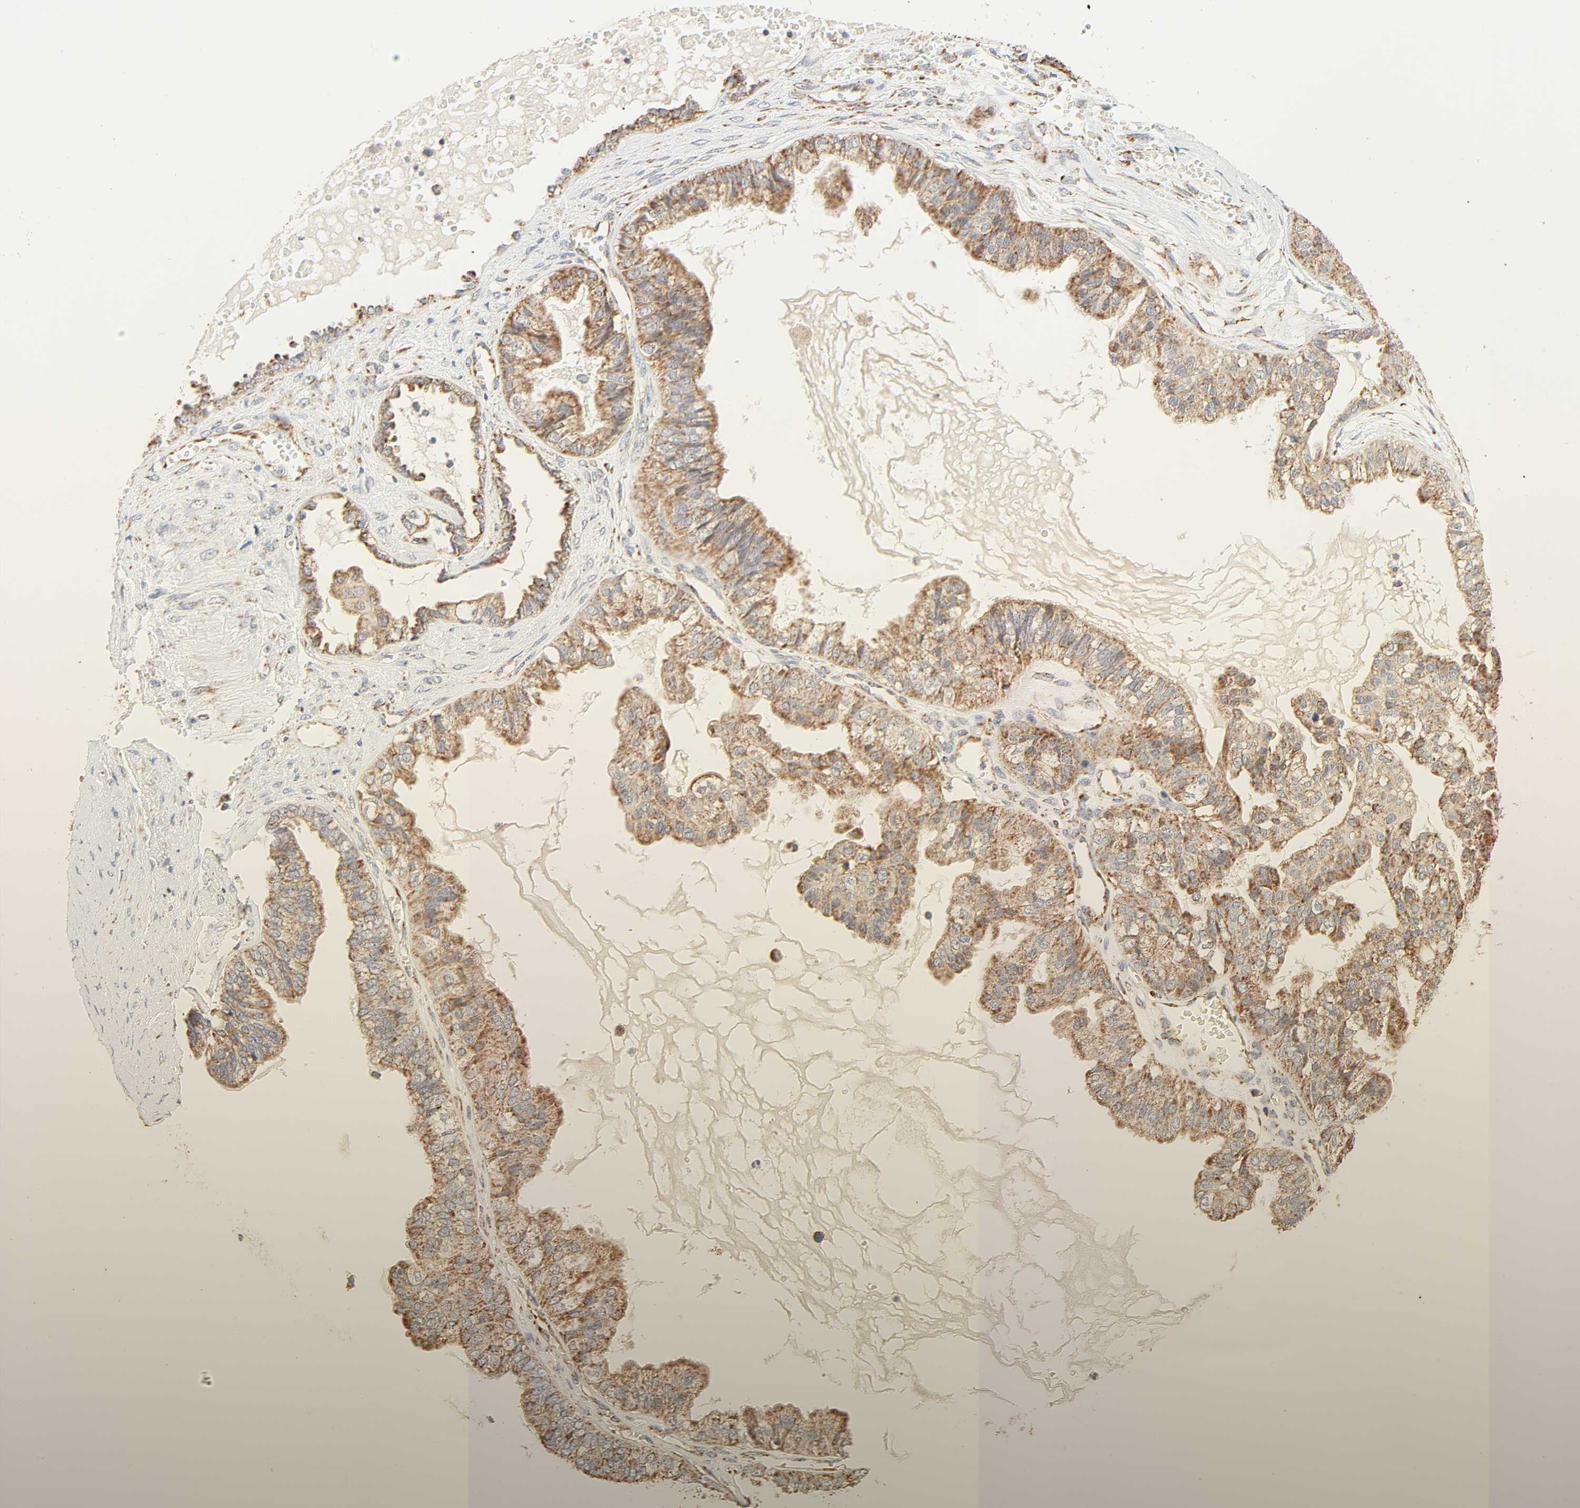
{"staining": {"intensity": "moderate", "quantity": ">75%", "location": "cytoplasmic/membranous"}, "tissue": "ovarian cancer", "cell_type": "Tumor cells", "image_type": "cancer", "snomed": [{"axis": "morphology", "description": "Carcinoma, NOS"}, {"axis": "morphology", "description": "Carcinoma, endometroid"}, {"axis": "topography", "description": "Ovary"}], "caption": "This image reveals immunohistochemistry (IHC) staining of human ovarian endometroid carcinoma, with medium moderate cytoplasmic/membranous positivity in approximately >75% of tumor cells.", "gene": "ZMAT5", "patient": {"sex": "female", "age": 50}}